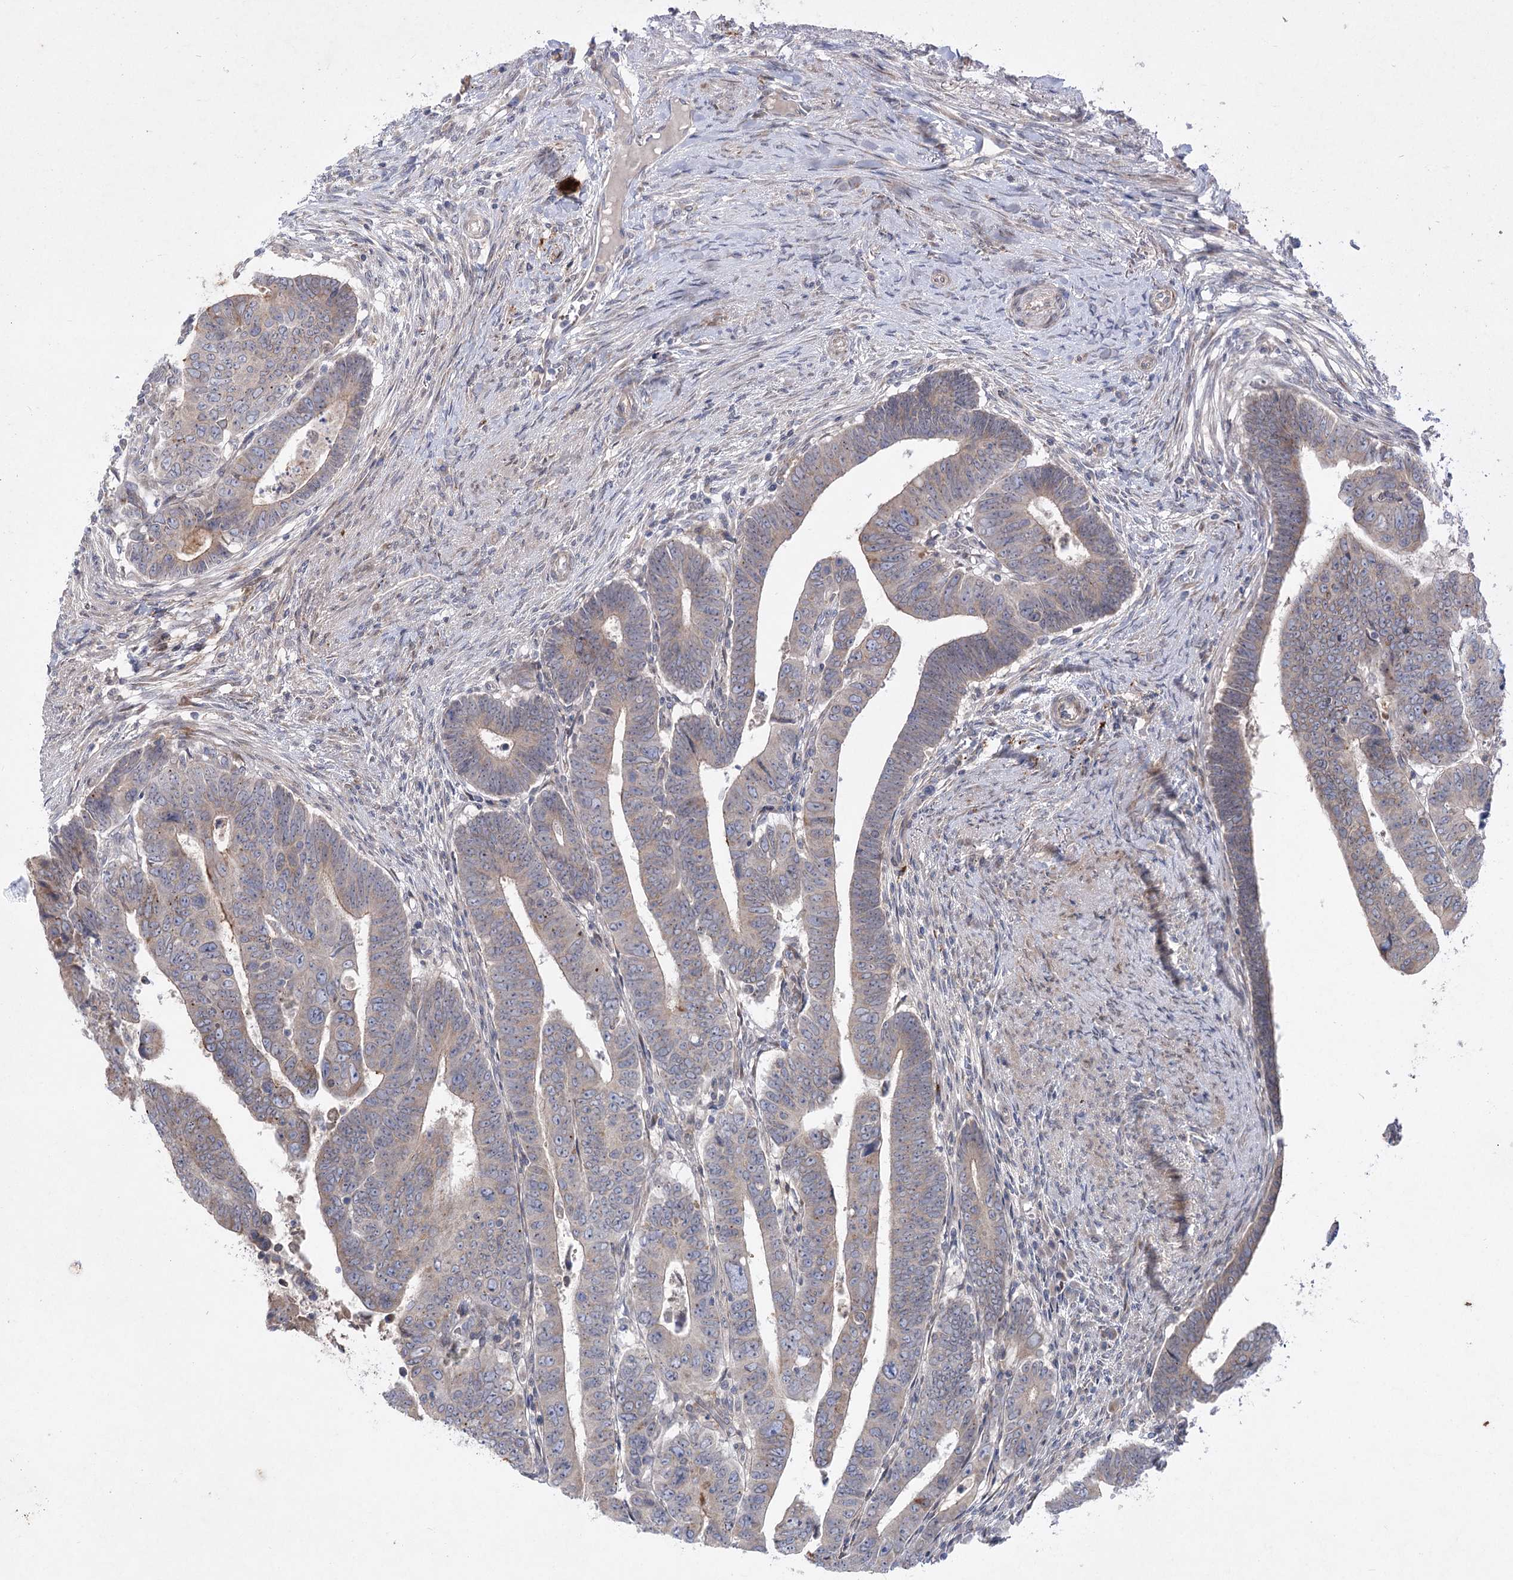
{"staining": {"intensity": "weak", "quantity": ">75%", "location": "cytoplasmic/membranous"}, "tissue": "colorectal cancer", "cell_type": "Tumor cells", "image_type": "cancer", "snomed": [{"axis": "morphology", "description": "Normal tissue, NOS"}, {"axis": "morphology", "description": "Adenocarcinoma, NOS"}, {"axis": "topography", "description": "Rectum"}], "caption": "Tumor cells exhibit low levels of weak cytoplasmic/membranous staining in approximately >75% of cells in human colorectal cancer (adenocarcinoma). The staining was performed using DAB (3,3'-diaminobenzidine), with brown indicating positive protein expression. Nuclei are stained blue with hematoxylin.", "gene": "SH3BP5L", "patient": {"sex": "female", "age": 65}}